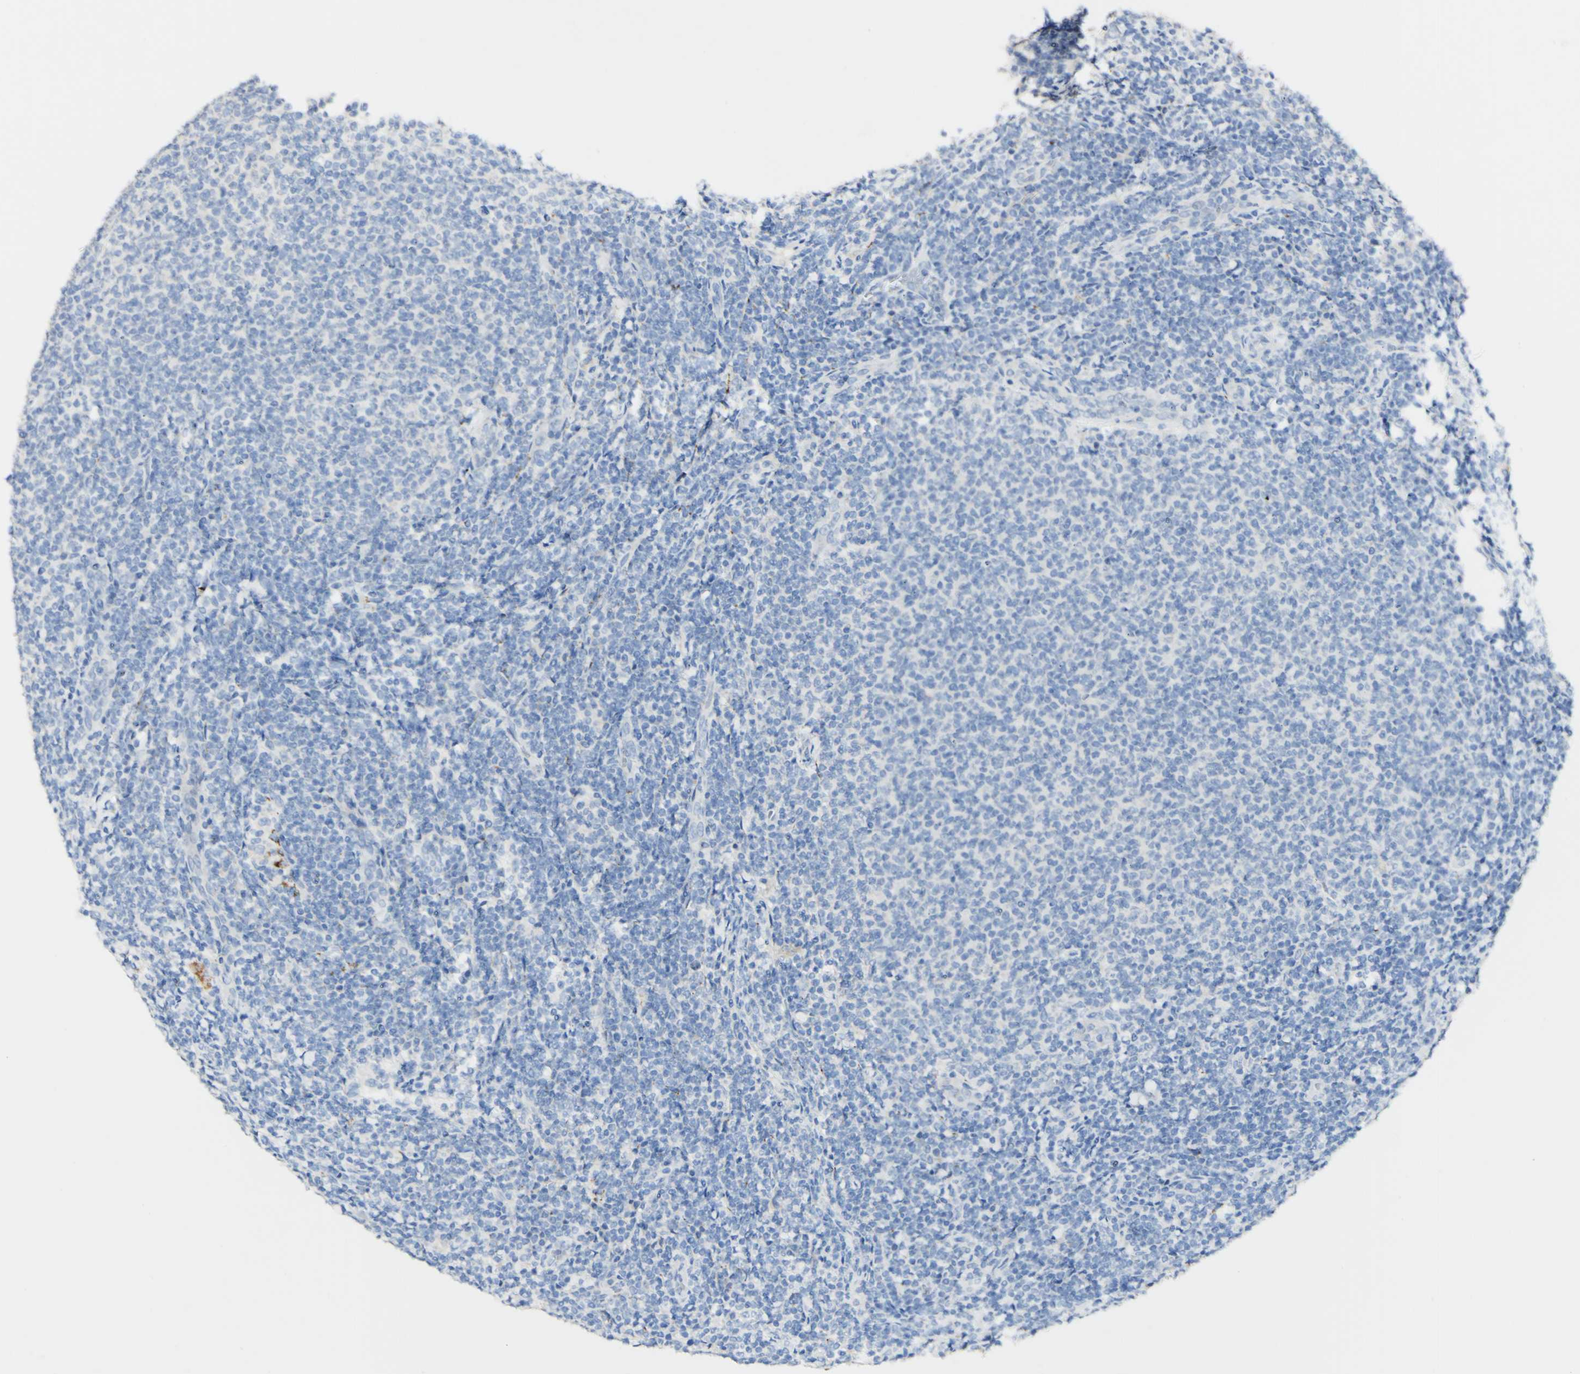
{"staining": {"intensity": "negative", "quantity": "none", "location": "none"}, "tissue": "lymphoma", "cell_type": "Tumor cells", "image_type": "cancer", "snomed": [{"axis": "morphology", "description": "Malignant lymphoma, non-Hodgkin's type, Low grade"}, {"axis": "topography", "description": "Lymph node"}], "caption": "Tumor cells are negative for protein expression in human lymphoma.", "gene": "FGF4", "patient": {"sex": "male", "age": 66}}